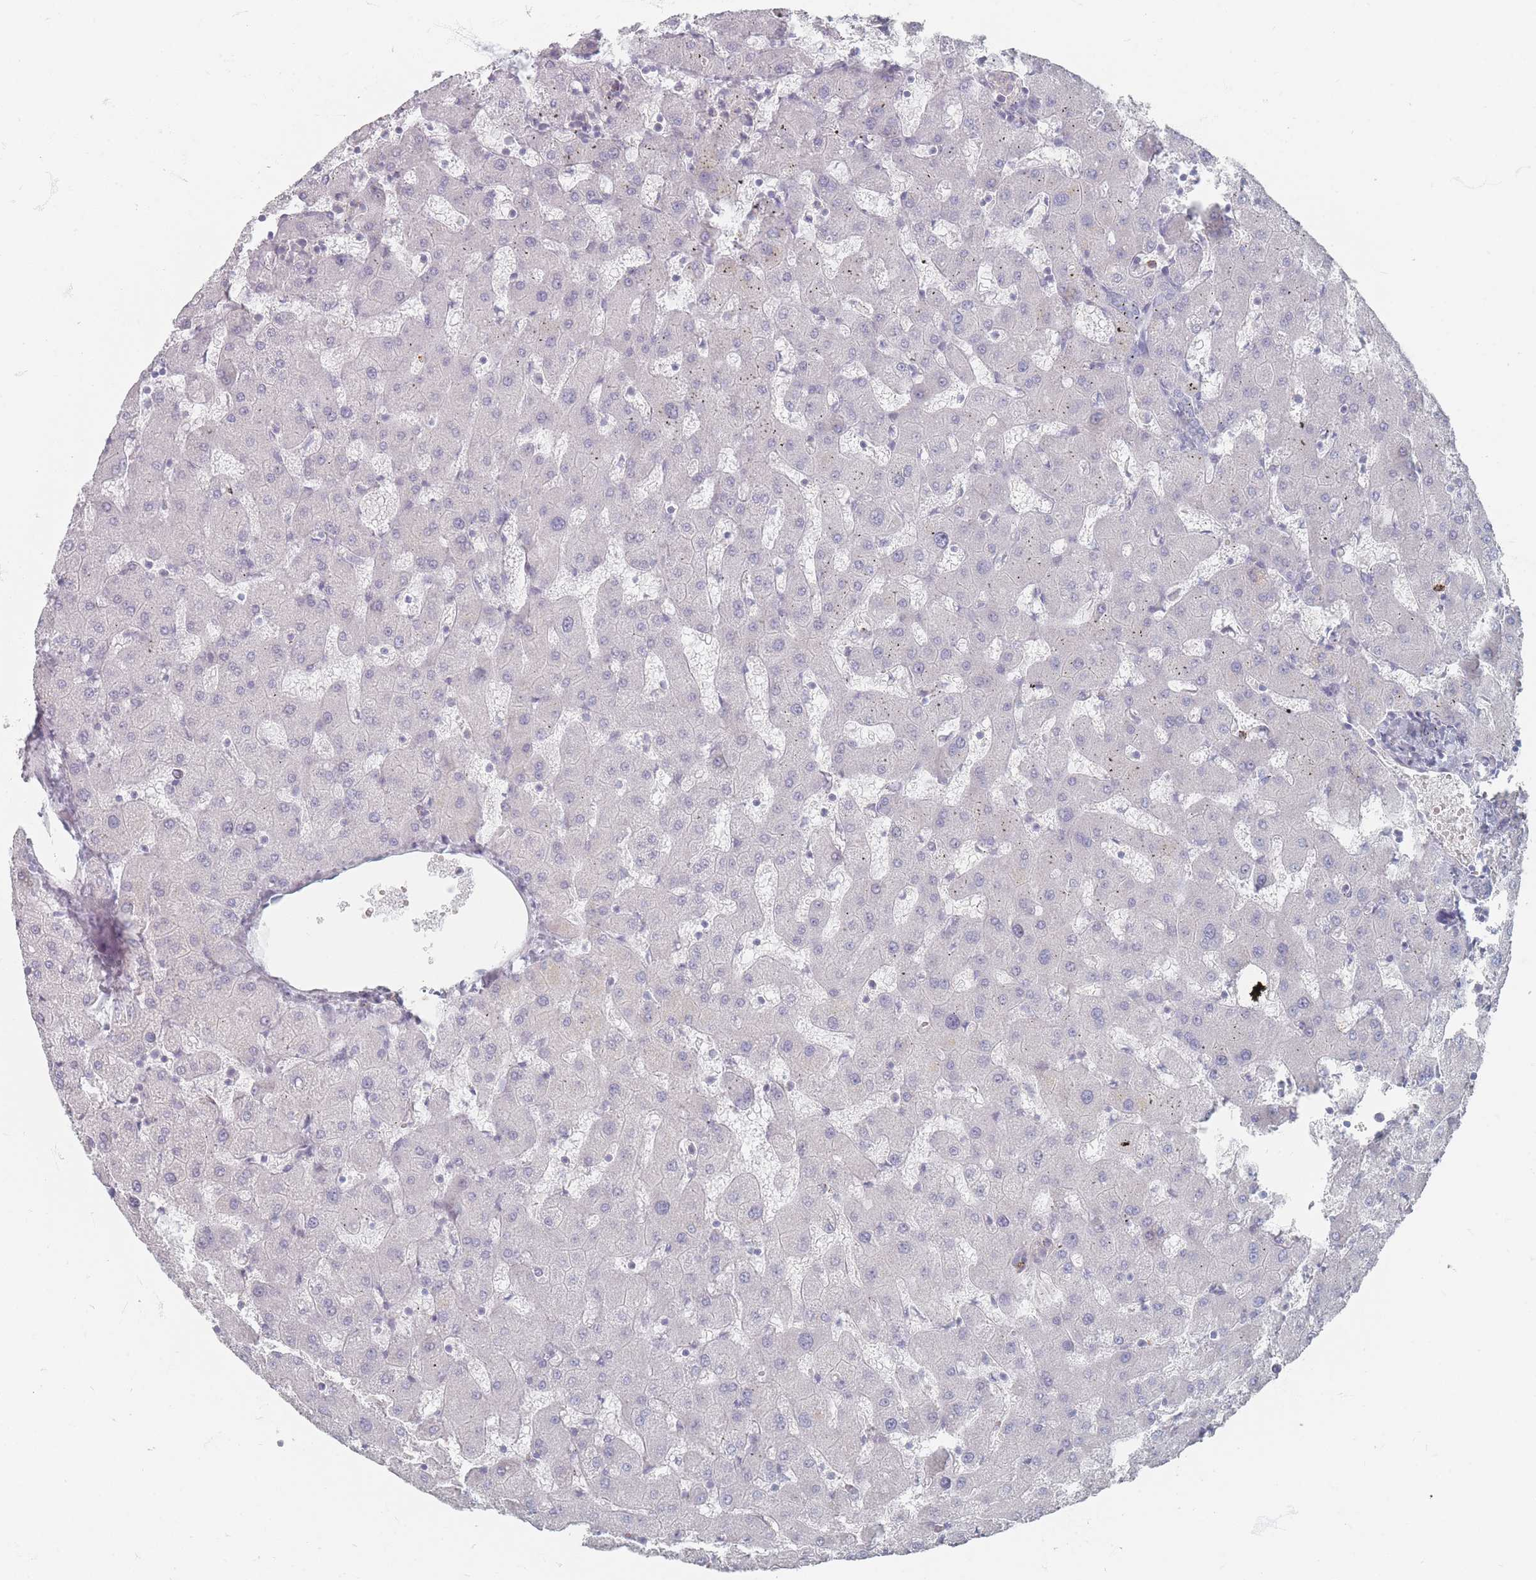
{"staining": {"intensity": "negative", "quantity": "none", "location": "none"}, "tissue": "liver", "cell_type": "Cholangiocytes", "image_type": "normal", "snomed": [{"axis": "morphology", "description": "Normal tissue, NOS"}, {"axis": "topography", "description": "Liver"}], "caption": "Protein analysis of normal liver displays no significant expression in cholangiocytes. (Brightfield microscopy of DAB (3,3'-diaminobenzidine) IHC at high magnification).", "gene": "CD37", "patient": {"sex": "female", "age": 63}}